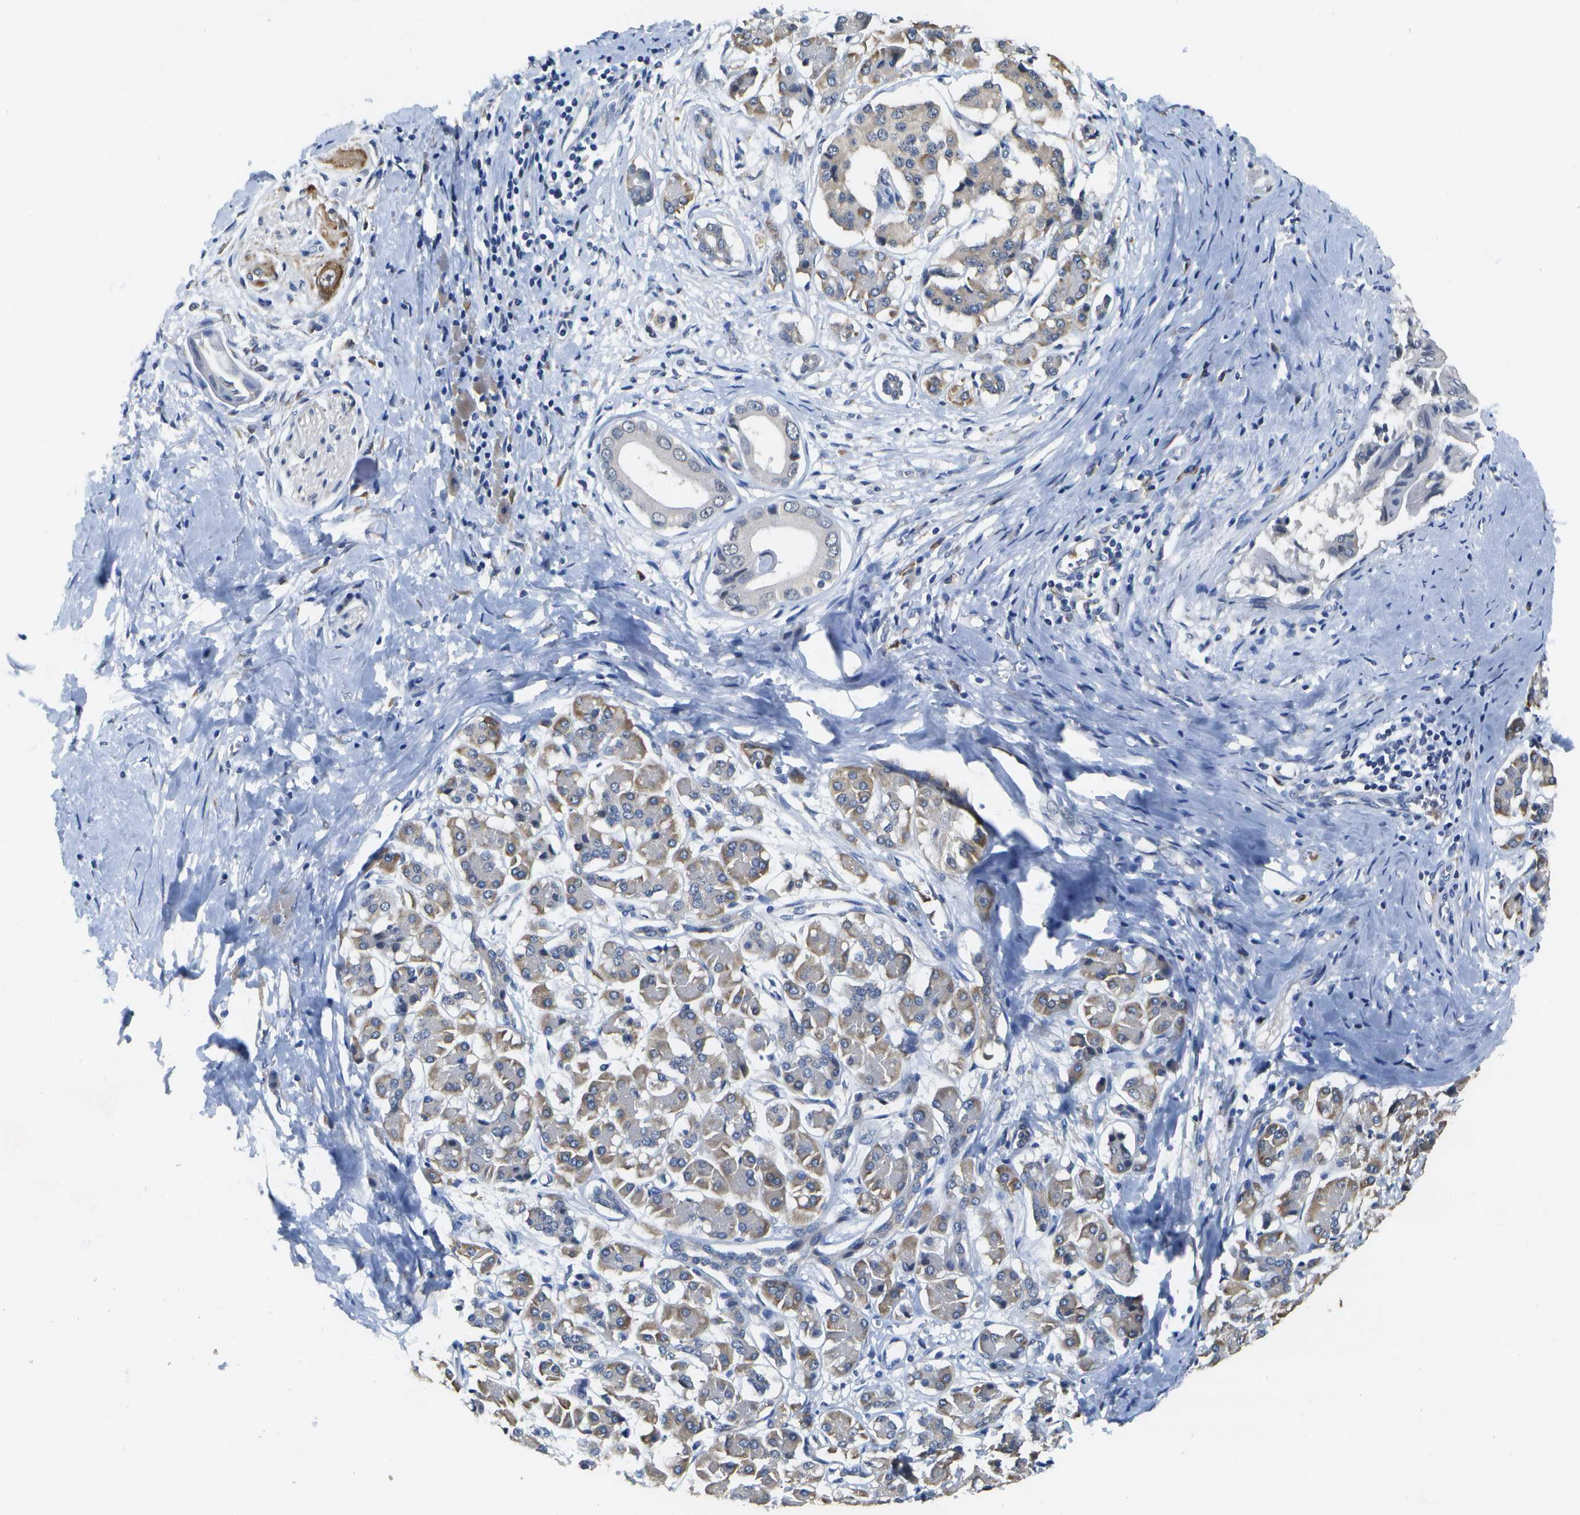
{"staining": {"intensity": "moderate", "quantity": "<25%", "location": "cytoplasmic/membranous"}, "tissue": "pancreatic cancer", "cell_type": "Tumor cells", "image_type": "cancer", "snomed": [{"axis": "morphology", "description": "Adenocarcinoma, NOS"}, {"axis": "topography", "description": "Pancreas"}], "caption": "There is low levels of moderate cytoplasmic/membranous staining in tumor cells of adenocarcinoma (pancreatic), as demonstrated by immunohistochemical staining (brown color).", "gene": "DSE", "patient": {"sex": "male", "age": 55}}